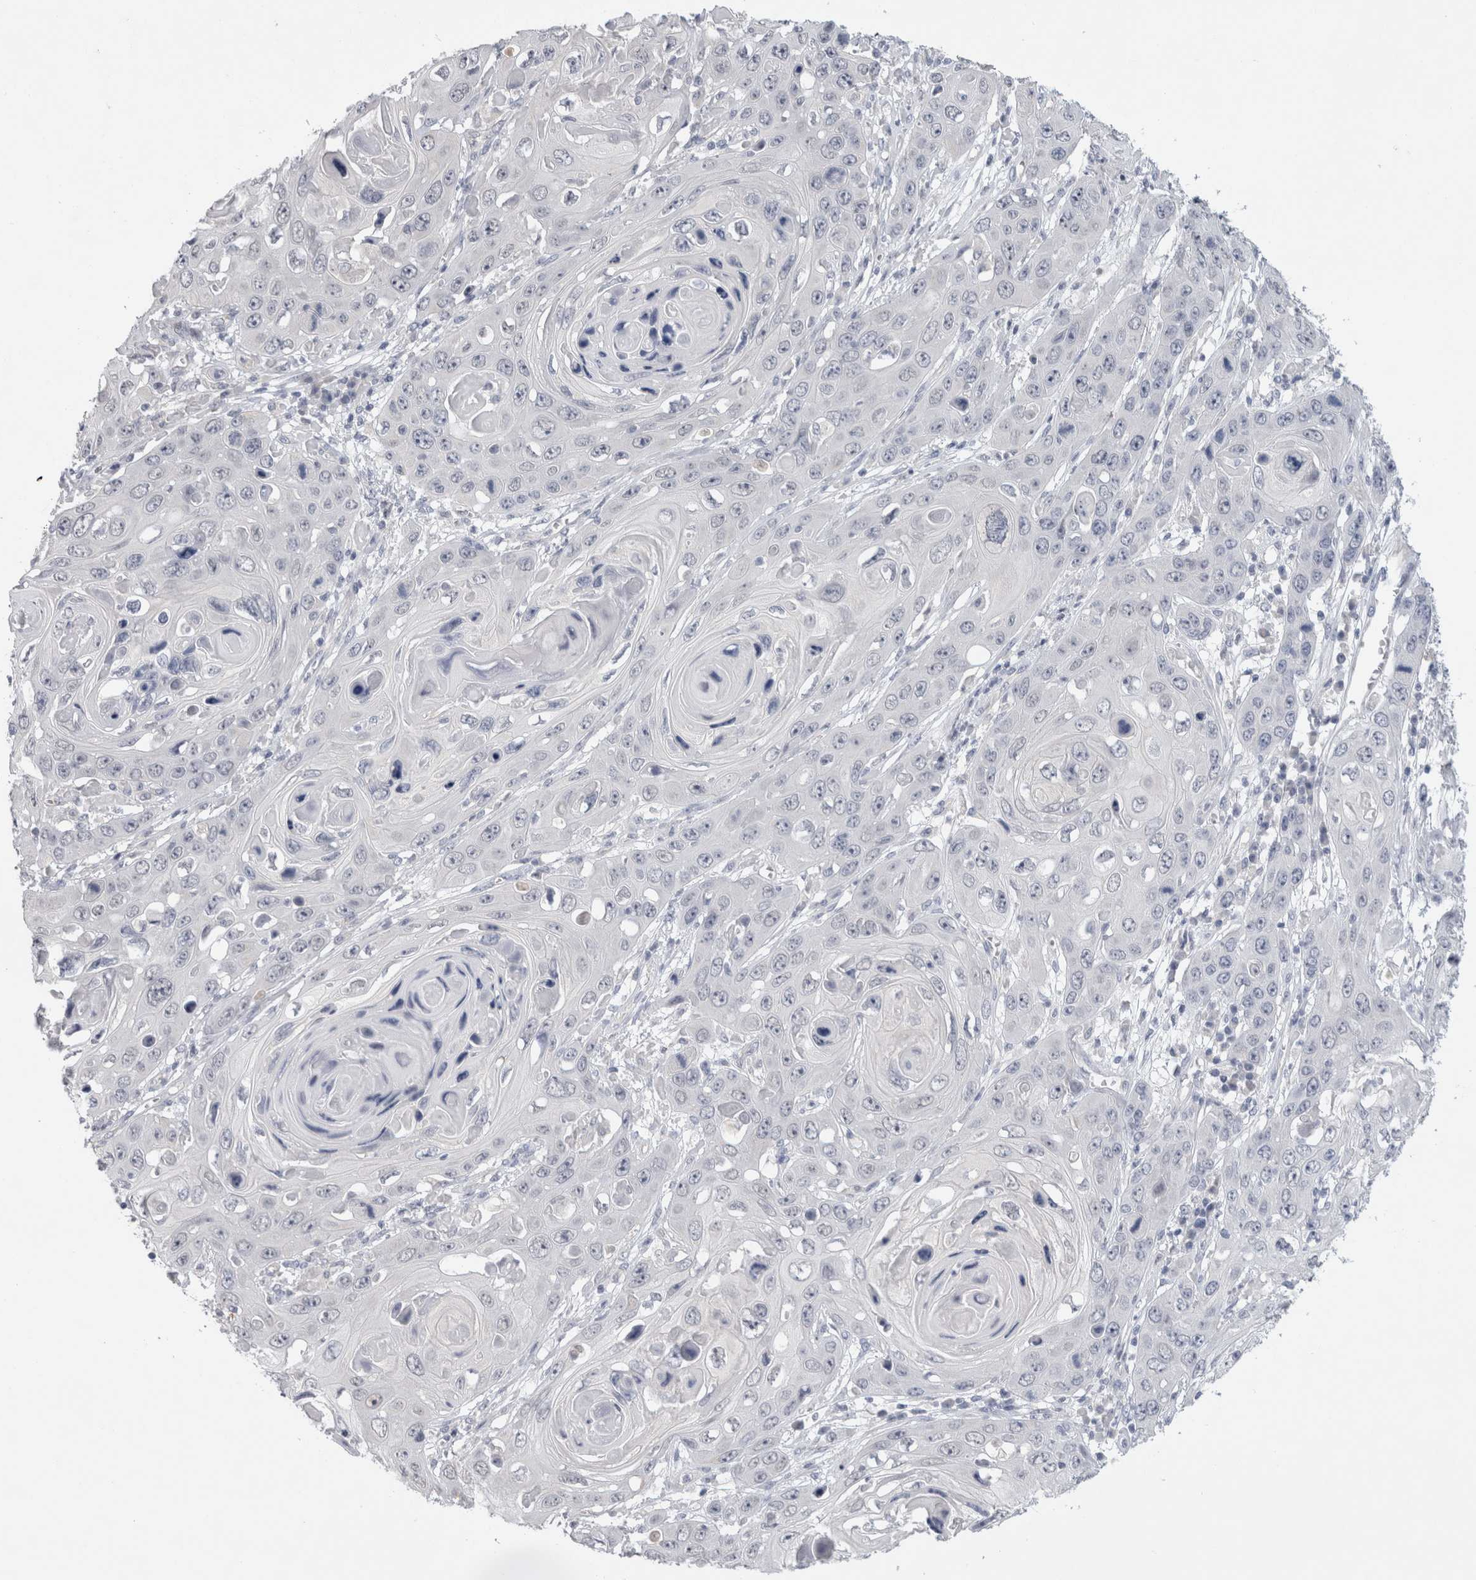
{"staining": {"intensity": "negative", "quantity": "none", "location": "none"}, "tissue": "skin cancer", "cell_type": "Tumor cells", "image_type": "cancer", "snomed": [{"axis": "morphology", "description": "Squamous cell carcinoma, NOS"}, {"axis": "topography", "description": "Skin"}], "caption": "The immunohistochemistry (IHC) photomicrograph has no significant staining in tumor cells of skin cancer tissue.", "gene": "TONSL", "patient": {"sex": "male", "age": 55}}